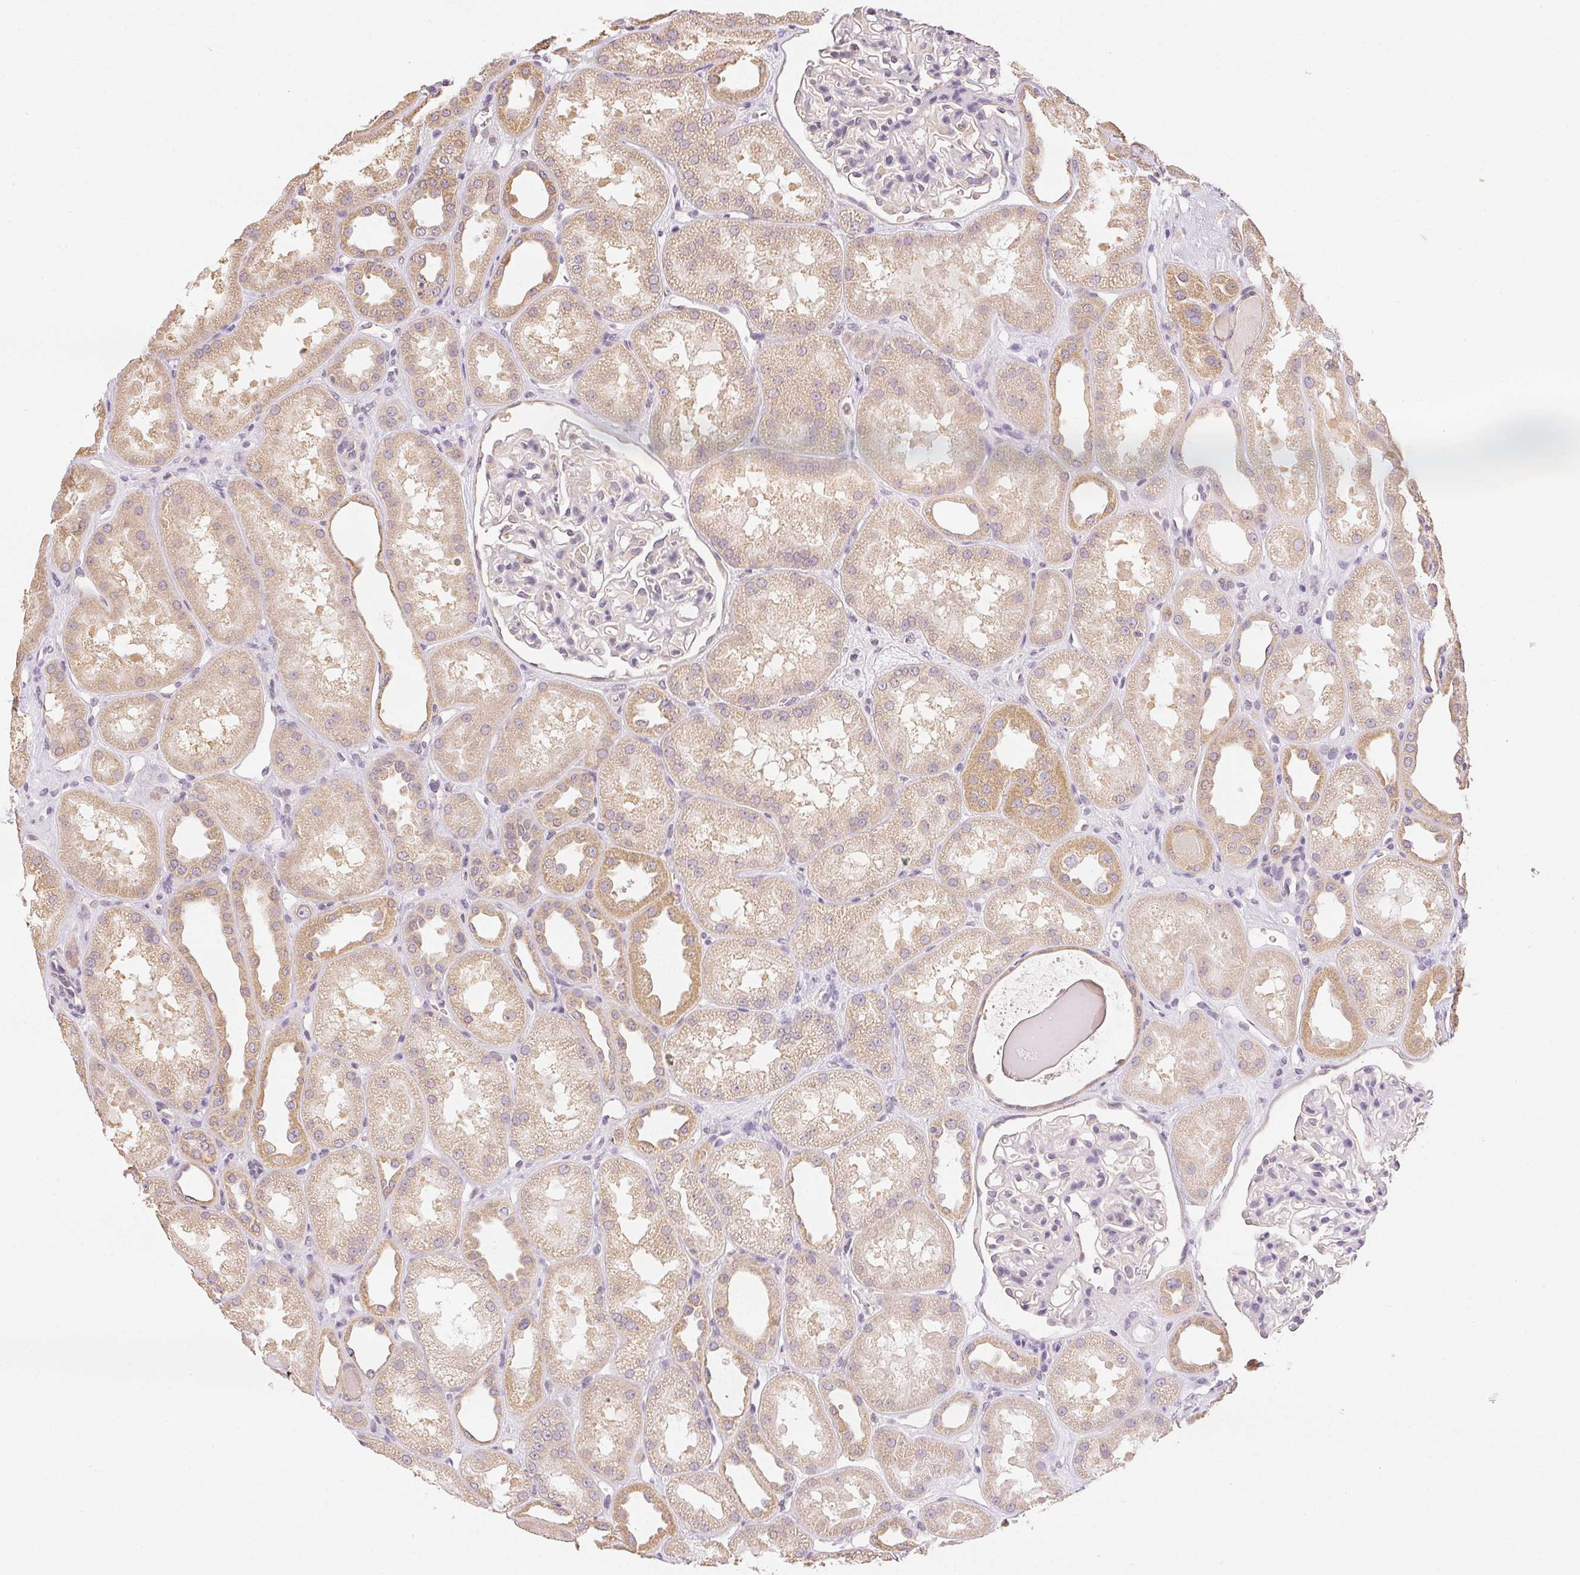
{"staining": {"intensity": "negative", "quantity": "none", "location": "none"}, "tissue": "kidney", "cell_type": "Cells in glomeruli", "image_type": "normal", "snomed": [{"axis": "morphology", "description": "Normal tissue, NOS"}, {"axis": "topography", "description": "Kidney"}], "caption": "The micrograph displays no staining of cells in glomeruli in normal kidney.", "gene": "SEZ6L2", "patient": {"sex": "male", "age": 61}}